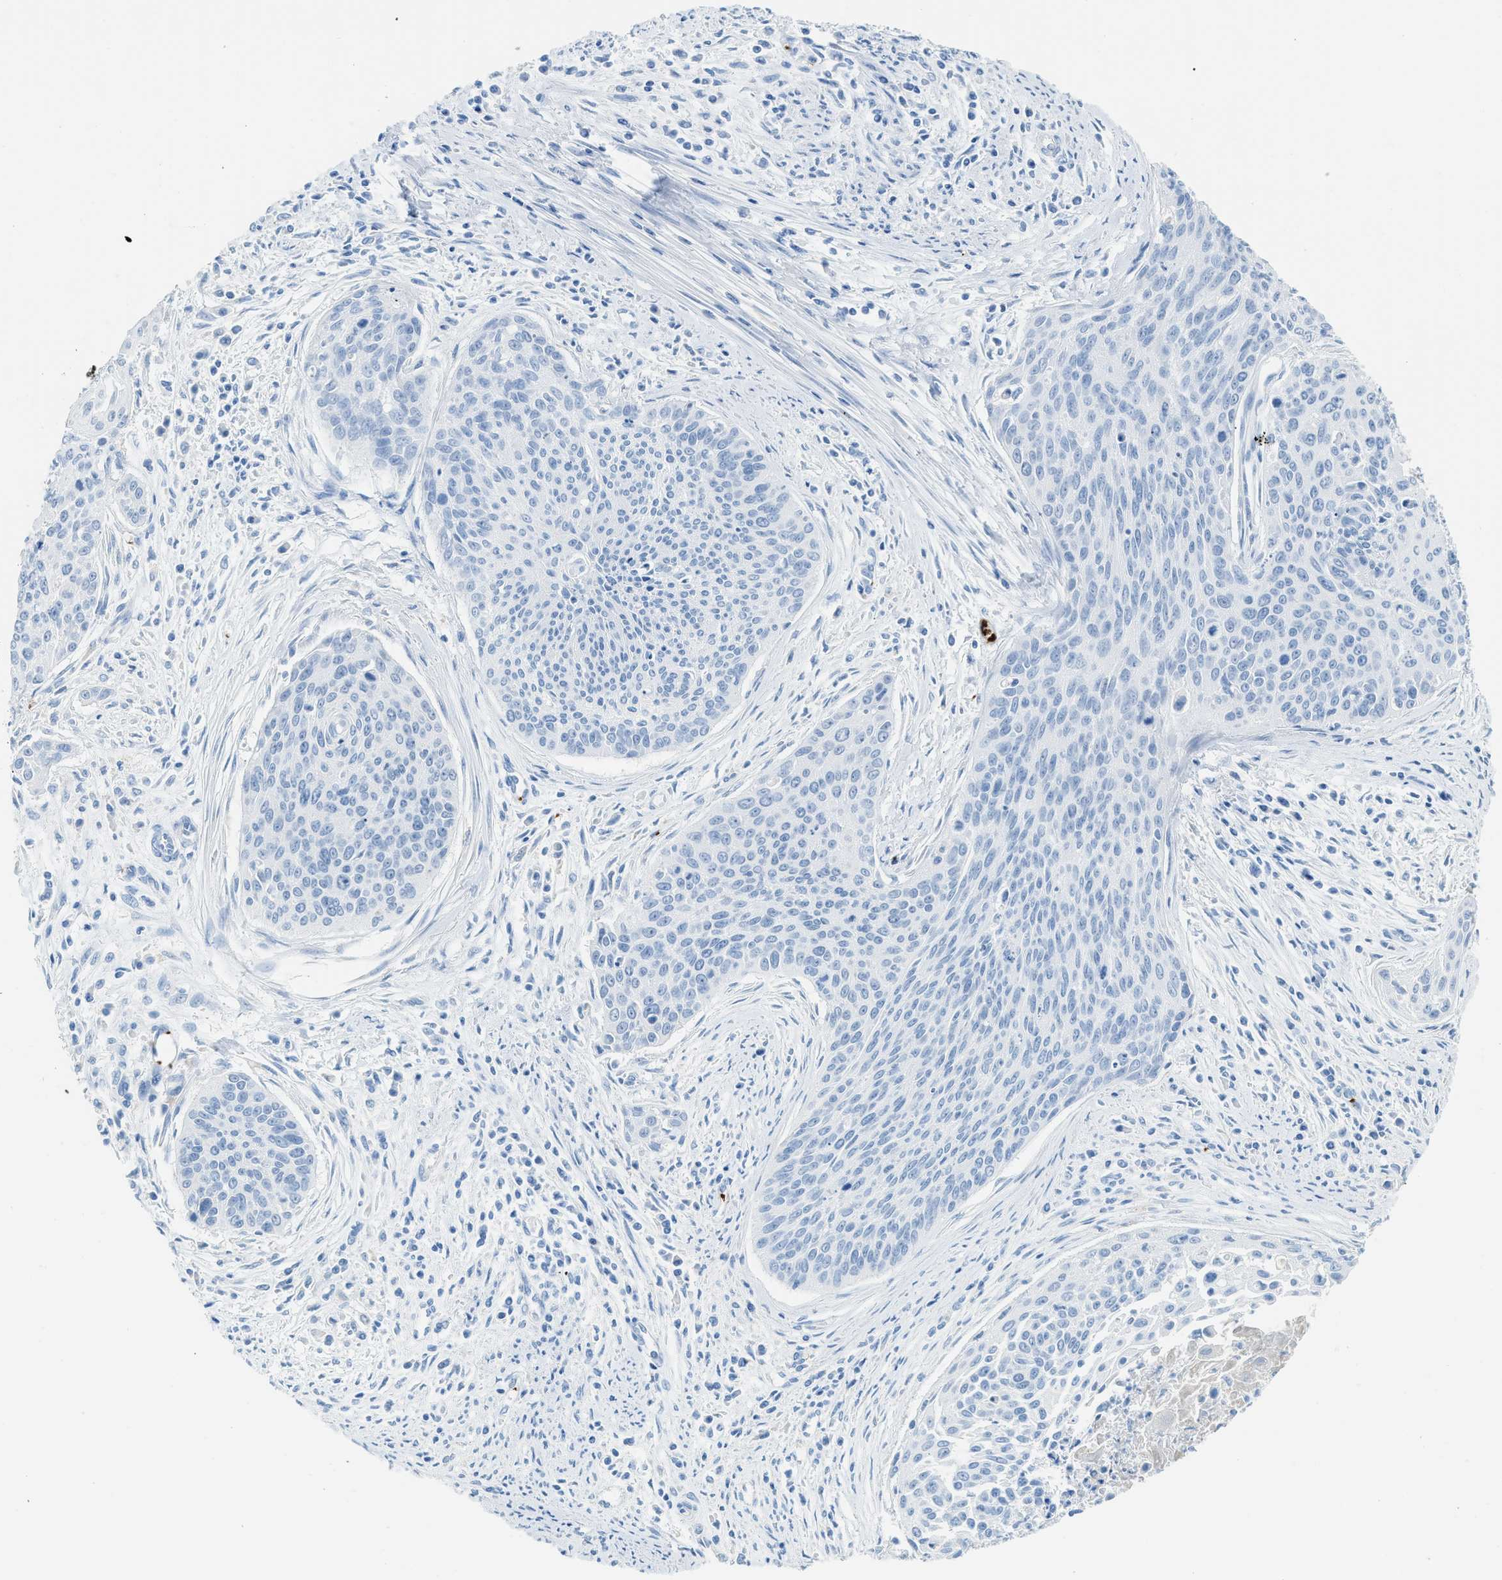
{"staining": {"intensity": "negative", "quantity": "none", "location": "none"}, "tissue": "cervical cancer", "cell_type": "Tumor cells", "image_type": "cancer", "snomed": [{"axis": "morphology", "description": "Squamous cell carcinoma, NOS"}, {"axis": "topography", "description": "Cervix"}], "caption": "A micrograph of human squamous cell carcinoma (cervical) is negative for staining in tumor cells.", "gene": "FAIM2", "patient": {"sex": "female", "age": 55}}